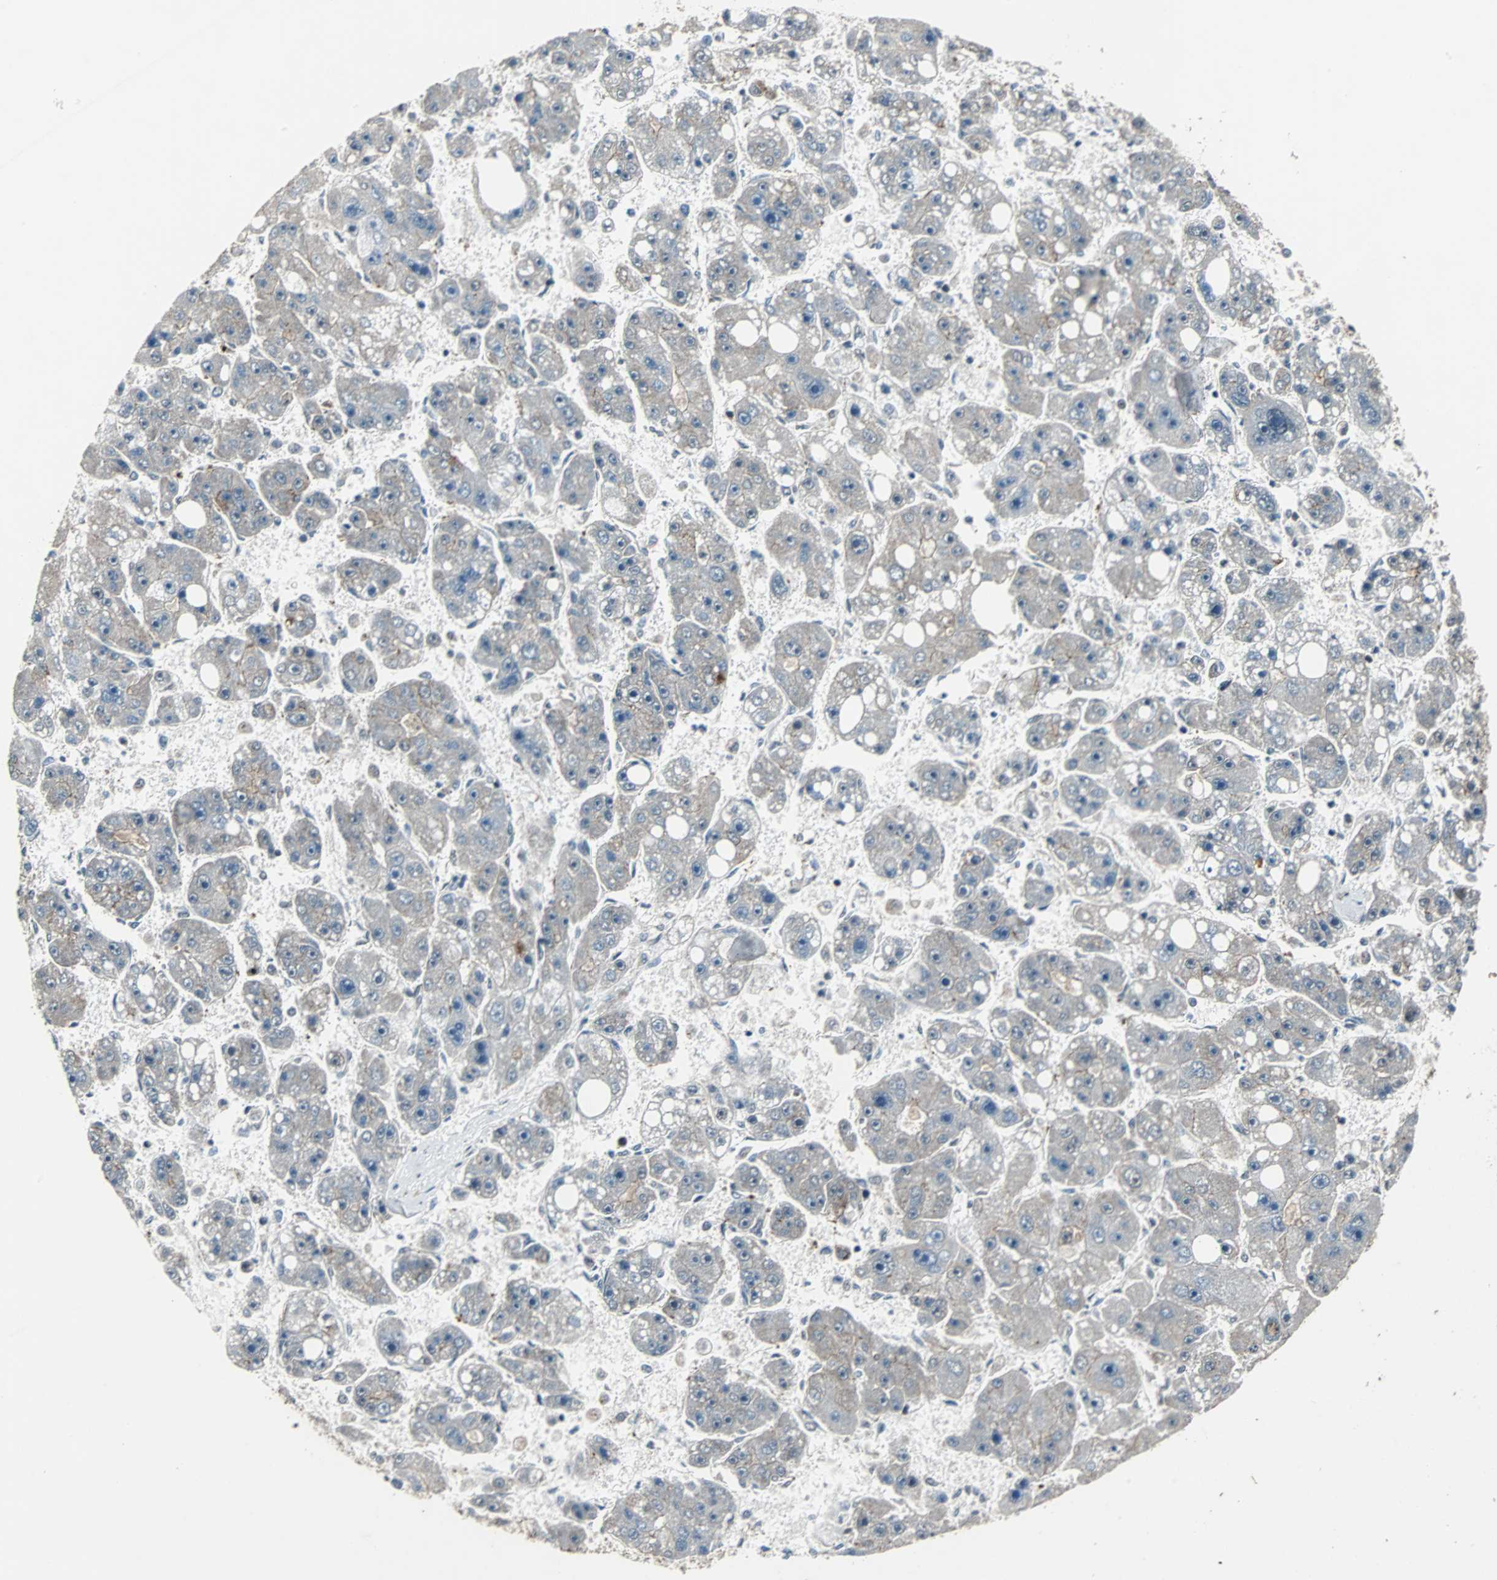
{"staining": {"intensity": "weak", "quantity": "25%-75%", "location": "cytoplasmic/membranous"}, "tissue": "liver cancer", "cell_type": "Tumor cells", "image_type": "cancer", "snomed": [{"axis": "morphology", "description": "Carcinoma, Hepatocellular, NOS"}, {"axis": "topography", "description": "Liver"}], "caption": "Protein staining of liver cancer (hepatocellular carcinoma) tissue displays weak cytoplasmic/membranous positivity in approximately 25%-75% of tumor cells.", "gene": "LSR", "patient": {"sex": "female", "age": 61}}